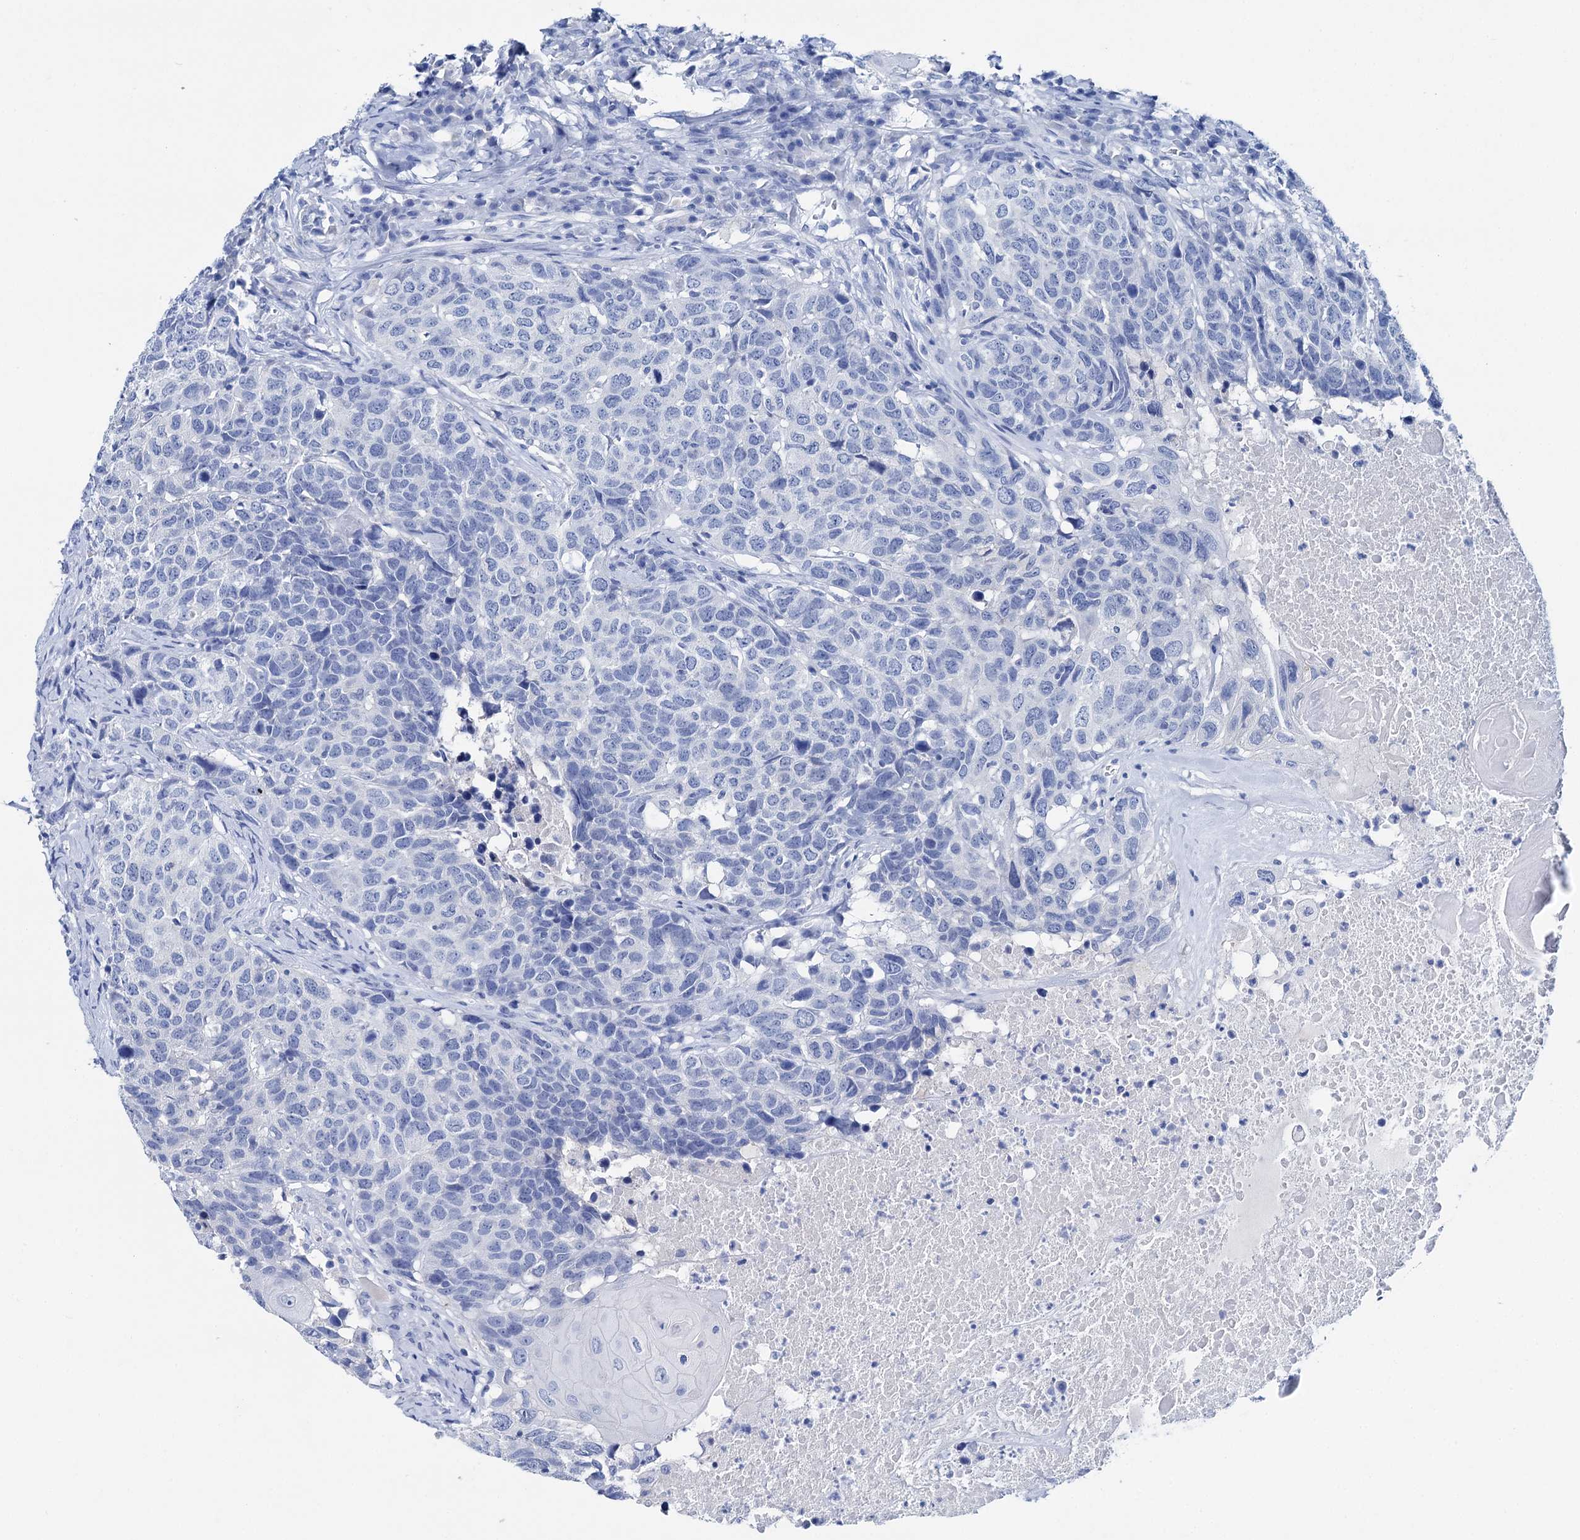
{"staining": {"intensity": "negative", "quantity": "none", "location": "none"}, "tissue": "head and neck cancer", "cell_type": "Tumor cells", "image_type": "cancer", "snomed": [{"axis": "morphology", "description": "Squamous cell carcinoma, NOS"}, {"axis": "topography", "description": "Head-Neck"}], "caption": "Tumor cells show no significant protein expression in head and neck cancer (squamous cell carcinoma). (DAB (3,3'-diaminobenzidine) immunohistochemistry (IHC) with hematoxylin counter stain).", "gene": "BRINP1", "patient": {"sex": "male", "age": 66}}